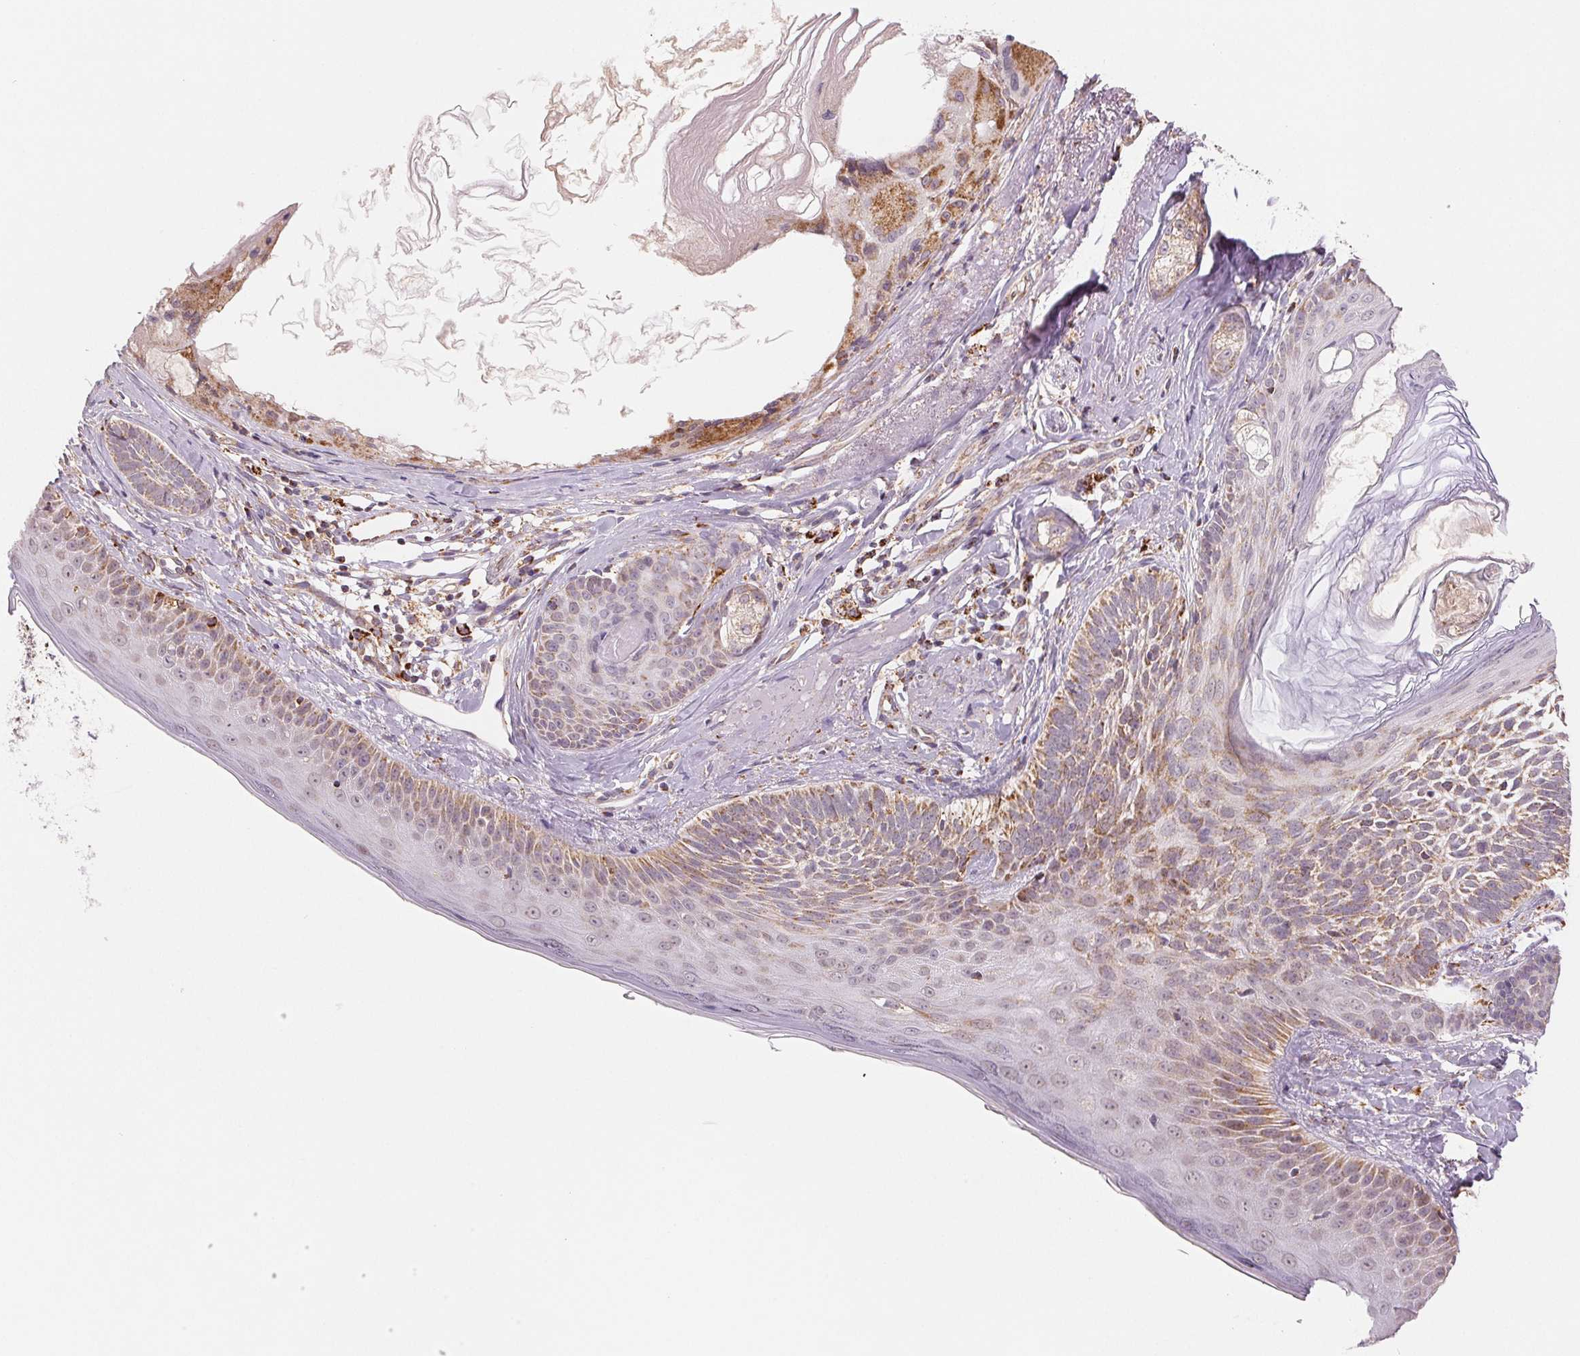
{"staining": {"intensity": "moderate", "quantity": "<25%", "location": "cytoplasmic/membranous"}, "tissue": "skin cancer", "cell_type": "Tumor cells", "image_type": "cancer", "snomed": [{"axis": "morphology", "description": "Basal cell carcinoma"}, {"axis": "topography", "description": "Skin"}], "caption": "Protein expression analysis of skin cancer (basal cell carcinoma) displays moderate cytoplasmic/membranous positivity in approximately <25% of tumor cells.", "gene": "HINT2", "patient": {"sex": "female", "age": 74}}